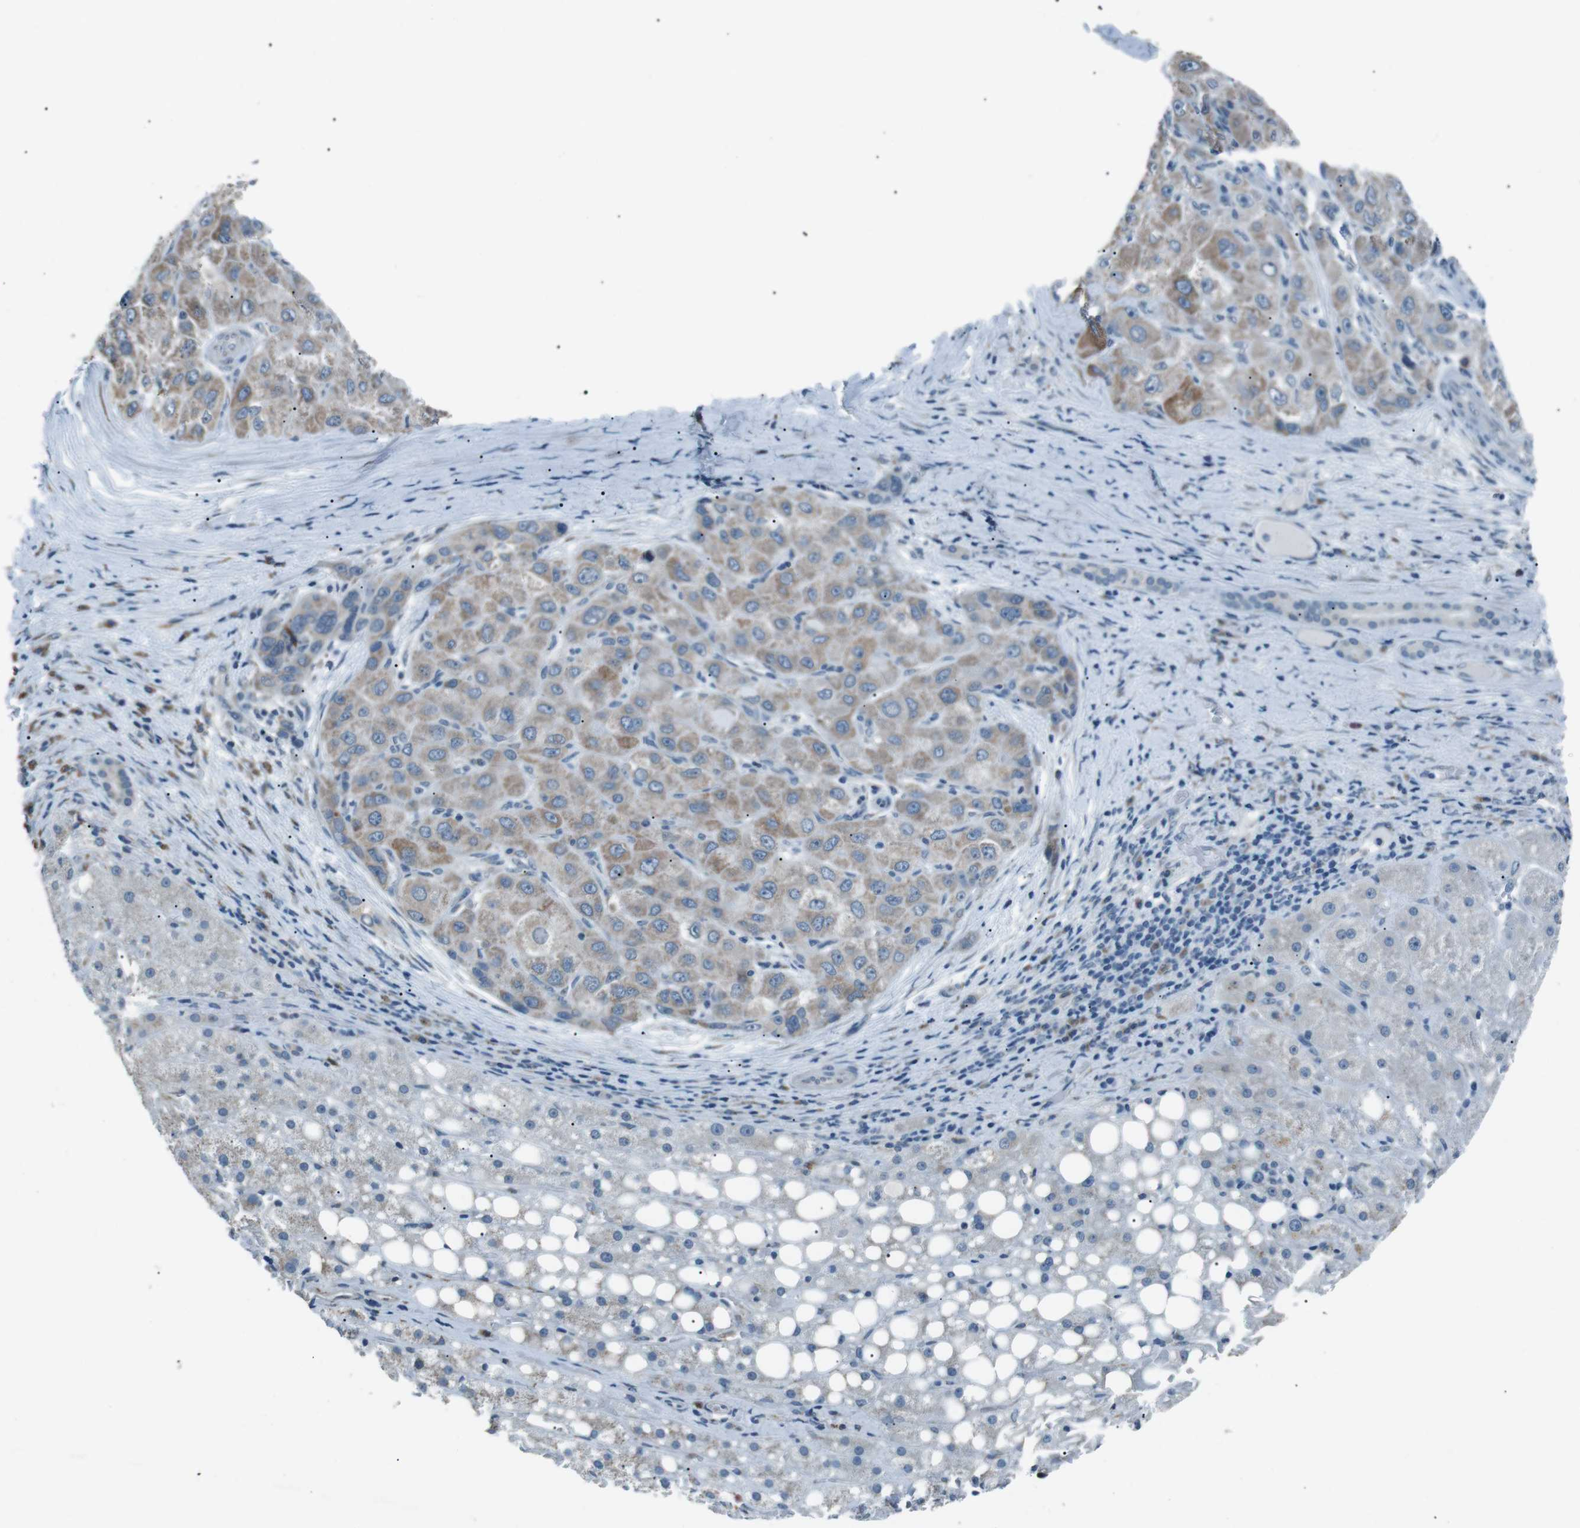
{"staining": {"intensity": "weak", "quantity": ">75%", "location": "cytoplasmic/membranous"}, "tissue": "liver cancer", "cell_type": "Tumor cells", "image_type": "cancer", "snomed": [{"axis": "morphology", "description": "Carcinoma, Hepatocellular, NOS"}, {"axis": "topography", "description": "Liver"}], "caption": "Liver cancer (hepatocellular carcinoma) stained with a protein marker reveals weak staining in tumor cells.", "gene": "SERPINB2", "patient": {"sex": "male", "age": 80}}